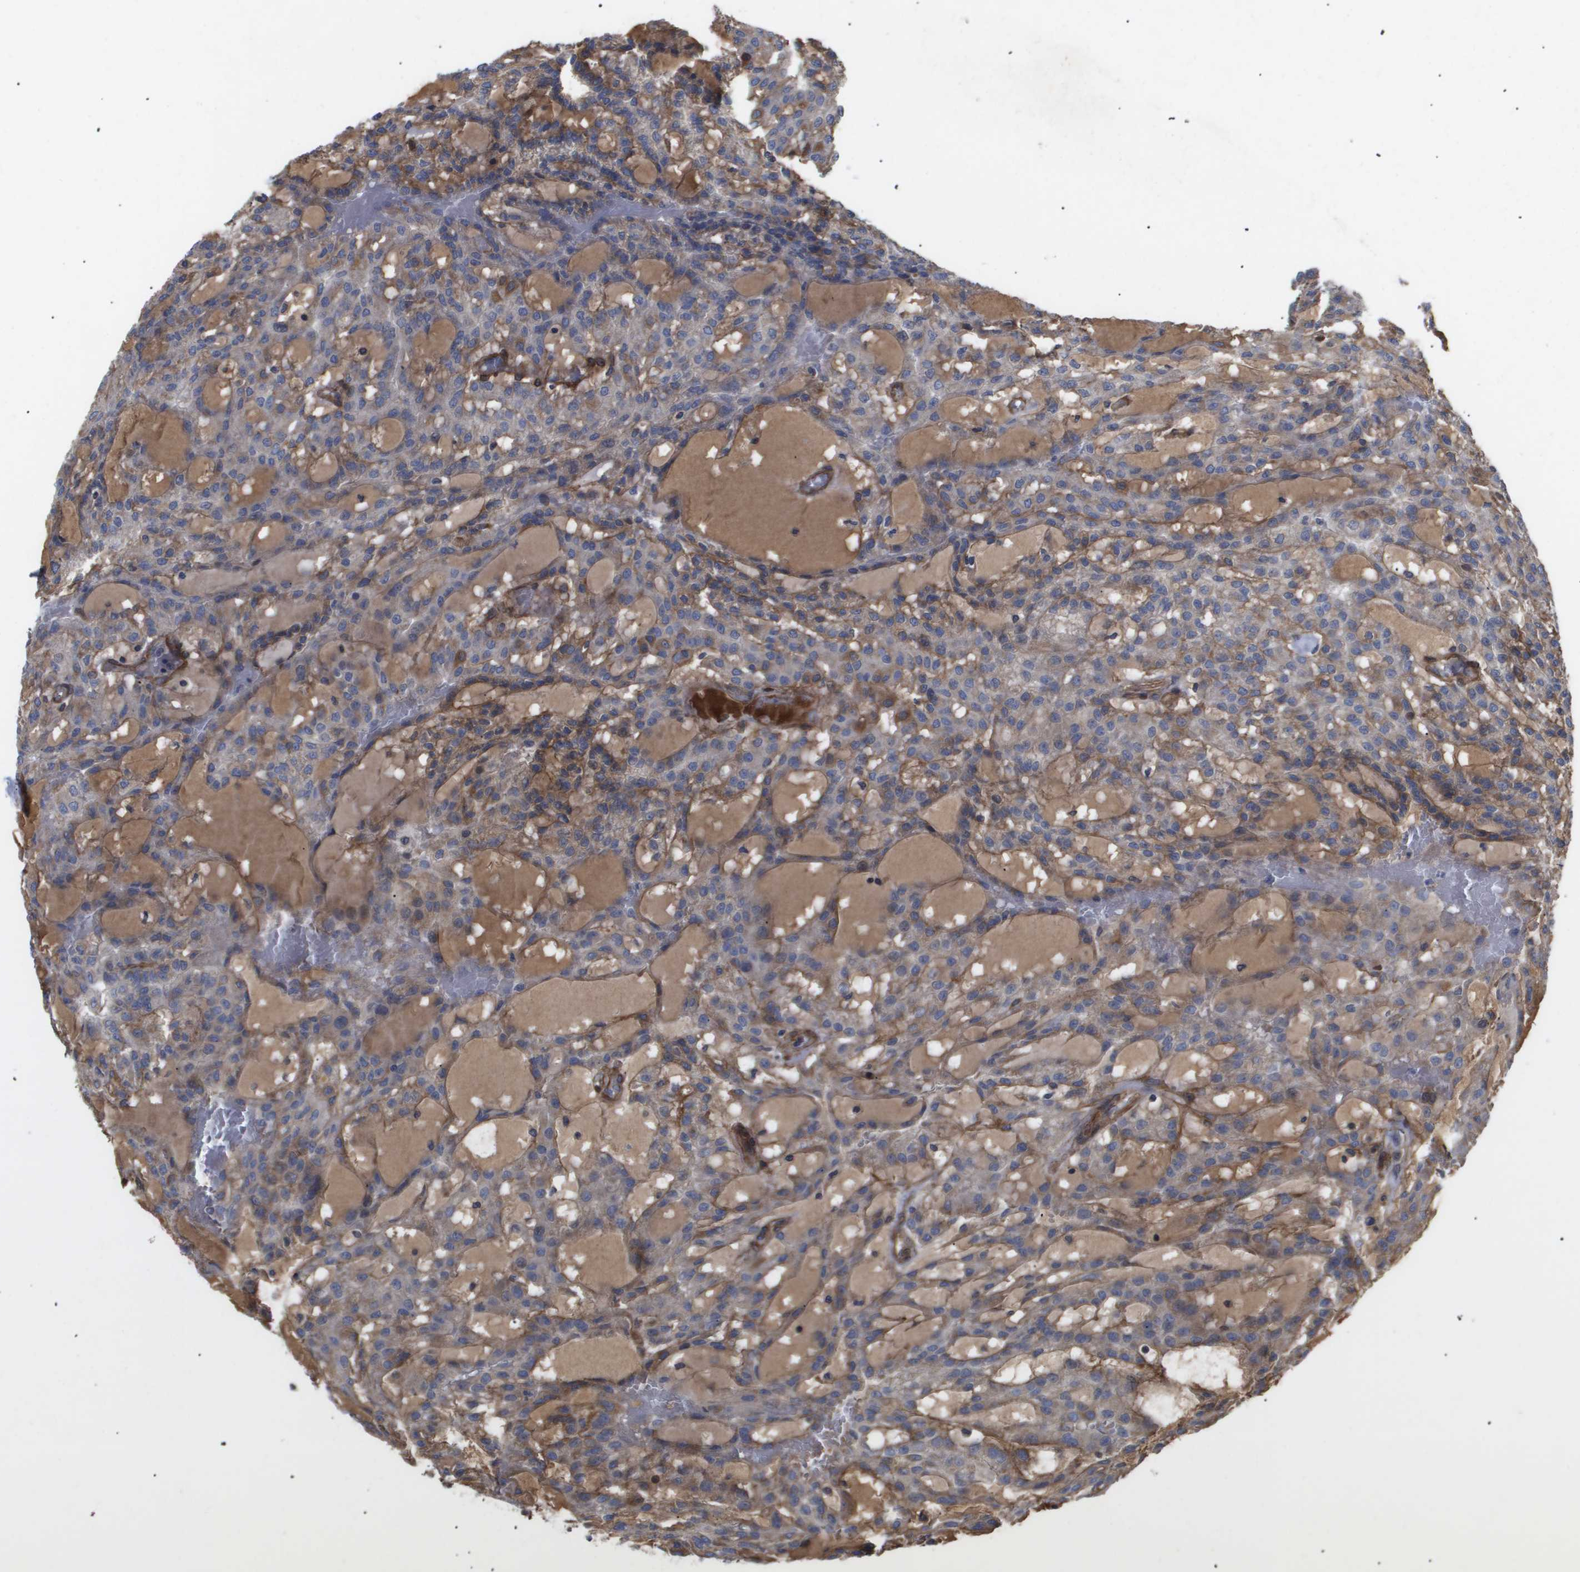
{"staining": {"intensity": "moderate", "quantity": ">75%", "location": "cytoplasmic/membranous"}, "tissue": "renal cancer", "cell_type": "Tumor cells", "image_type": "cancer", "snomed": [{"axis": "morphology", "description": "Adenocarcinoma, NOS"}, {"axis": "topography", "description": "Kidney"}], "caption": "Adenocarcinoma (renal) tissue displays moderate cytoplasmic/membranous expression in approximately >75% of tumor cells", "gene": "TNS1", "patient": {"sex": "male", "age": 63}}